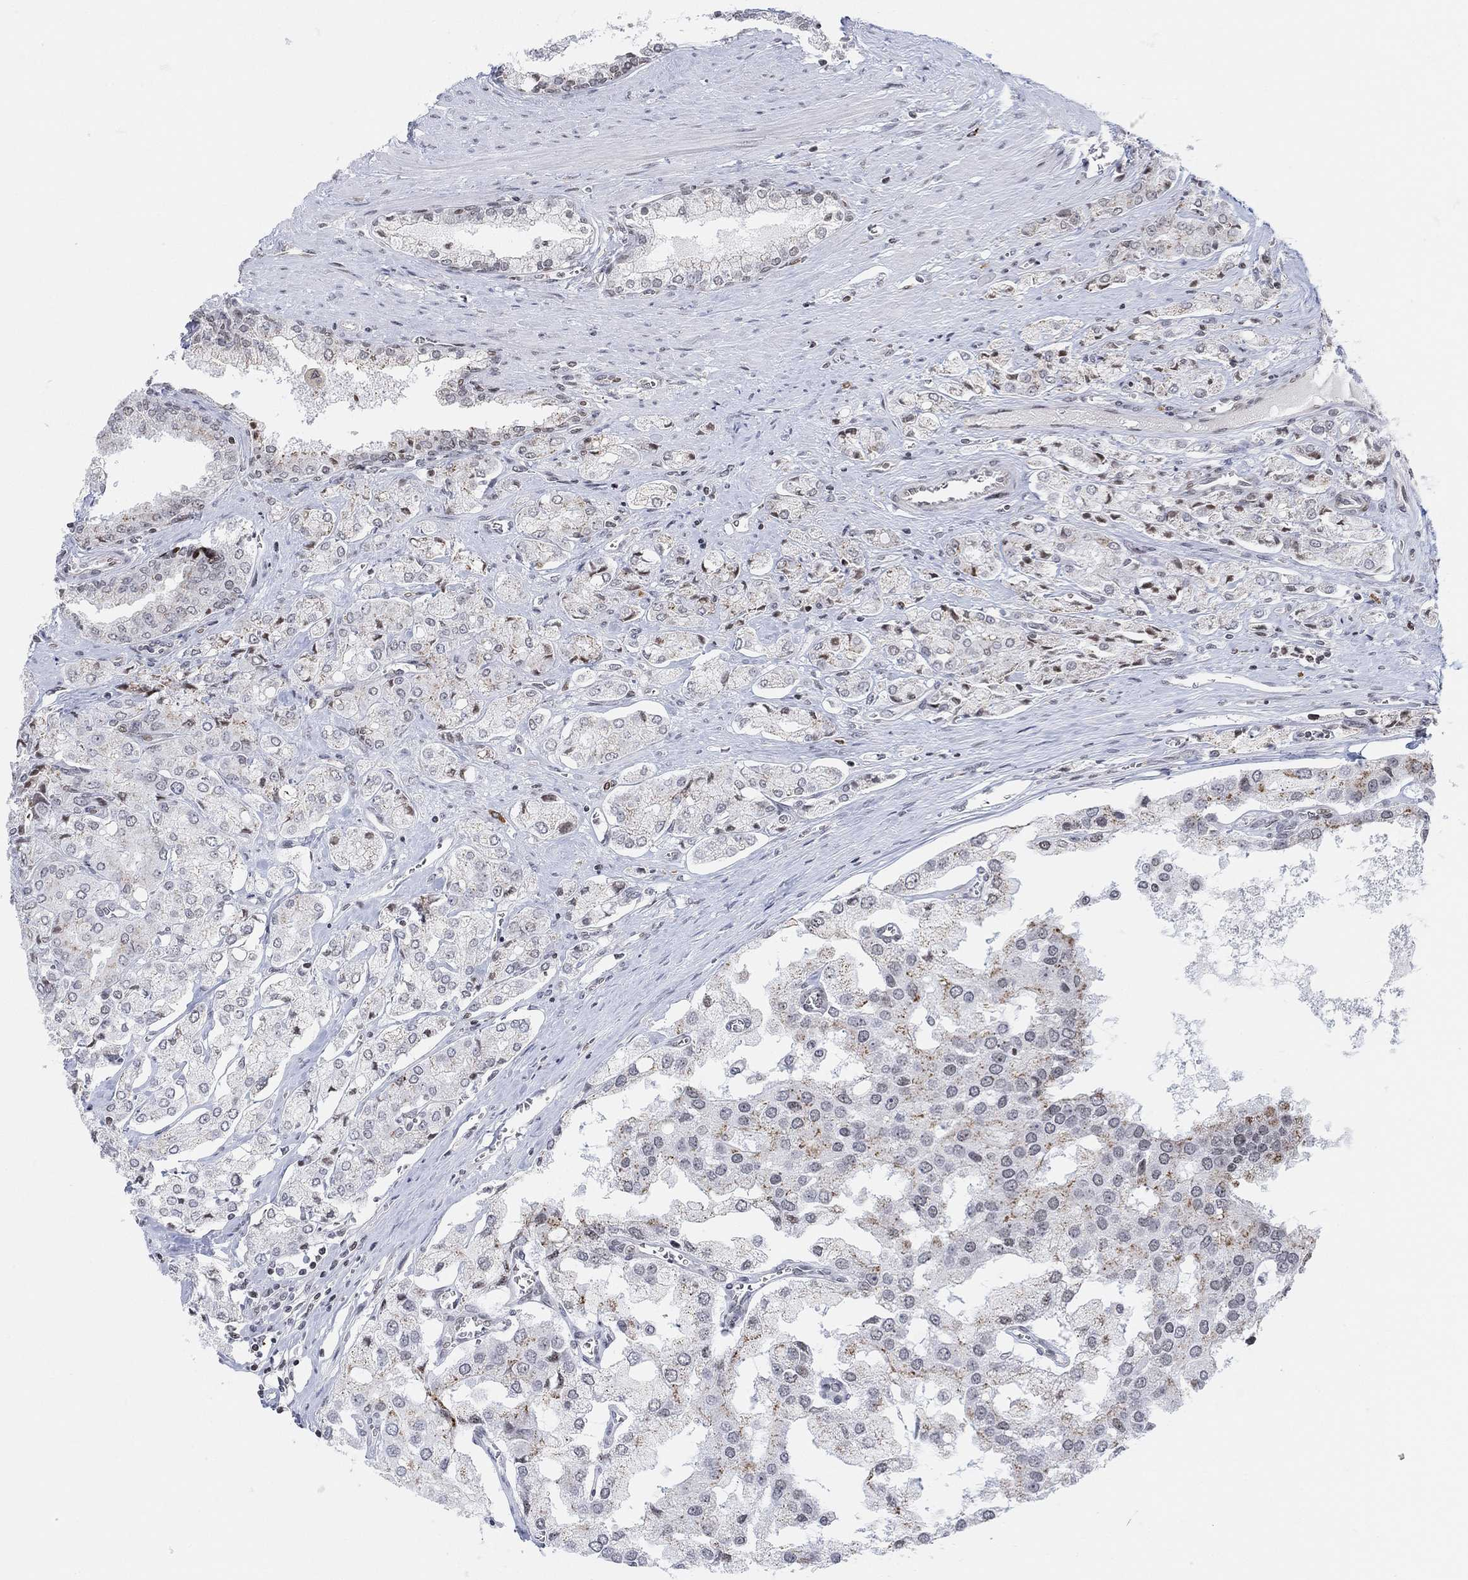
{"staining": {"intensity": "moderate", "quantity": "25%-75%", "location": "cytoplasmic/membranous"}, "tissue": "prostate cancer", "cell_type": "Tumor cells", "image_type": "cancer", "snomed": [{"axis": "morphology", "description": "Adenocarcinoma, NOS"}, {"axis": "topography", "description": "Prostate and seminal vesicle, NOS"}, {"axis": "topography", "description": "Prostate"}], "caption": "Prostate cancer (adenocarcinoma) stained with DAB (3,3'-diaminobenzidine) IHC demonstrates medium levels of moderate cytoplasmic/membranous positivity in approximately 25%-75% of tumor cells.", "gene": "ABHD14A", "patient": {"sex": "male", "age": 67}}